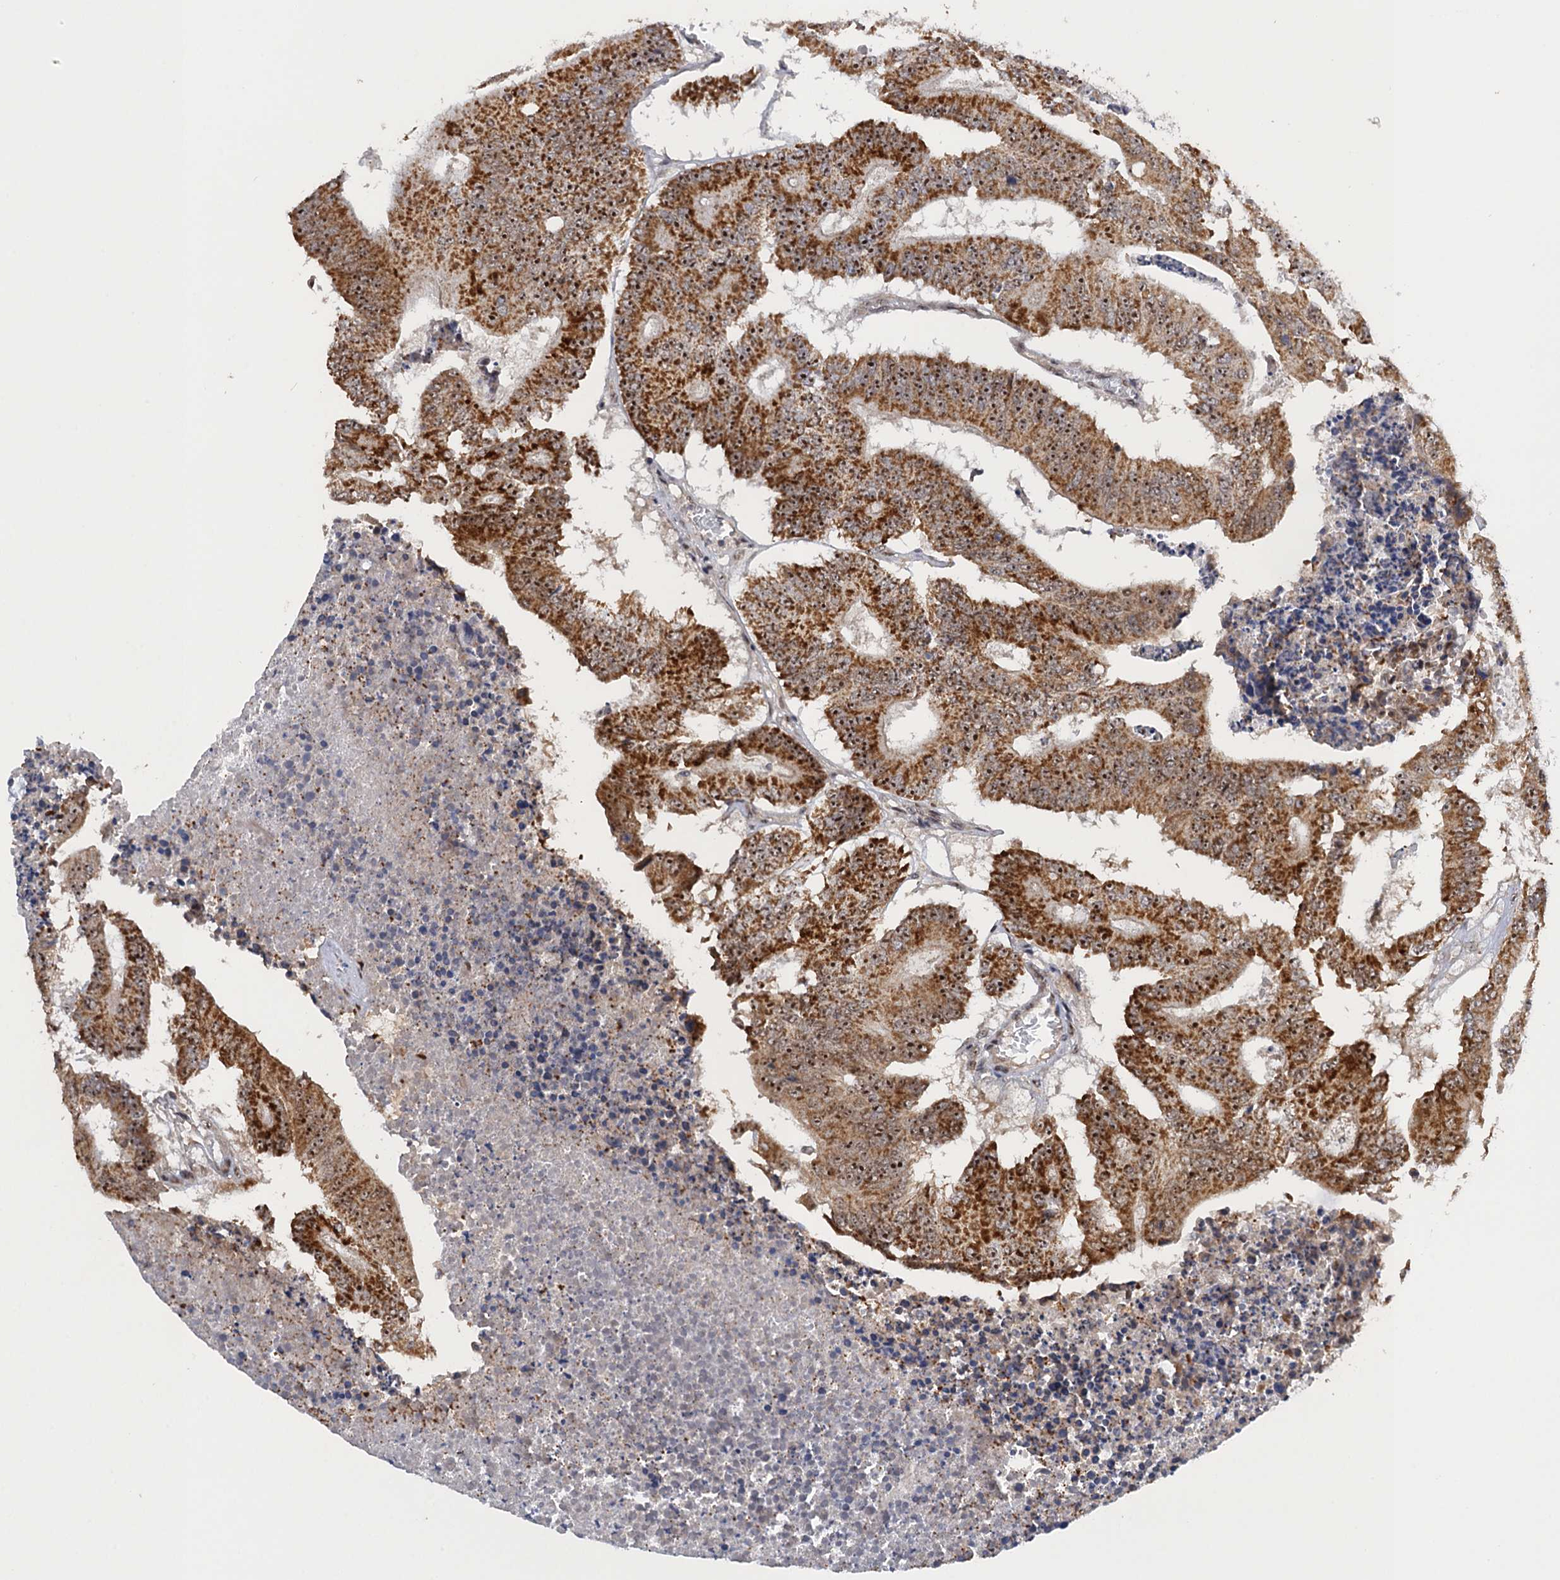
{"staining": {"intensity": "moderate", "quantity": ">75%", "location": "cytoplasmic/membranous,nuclear"}, "tissue": "colorectal cancer", "cell_type": "Tumor cells", "image_type": "cancer", "snomed": [{"axis": "morphology", "description": "Adenocarcinoma, NOS"}, {"axis": "topography", "description": "Colon"}], "caption": "Colorectal cancer stained with immunohistochemistry shows moderate cytoplasmic/membranous and nuclear staining in approximately >75% of tumor cells.", "gene": "ZAR1L", "patient": {"sex": "male", "age": 87}}